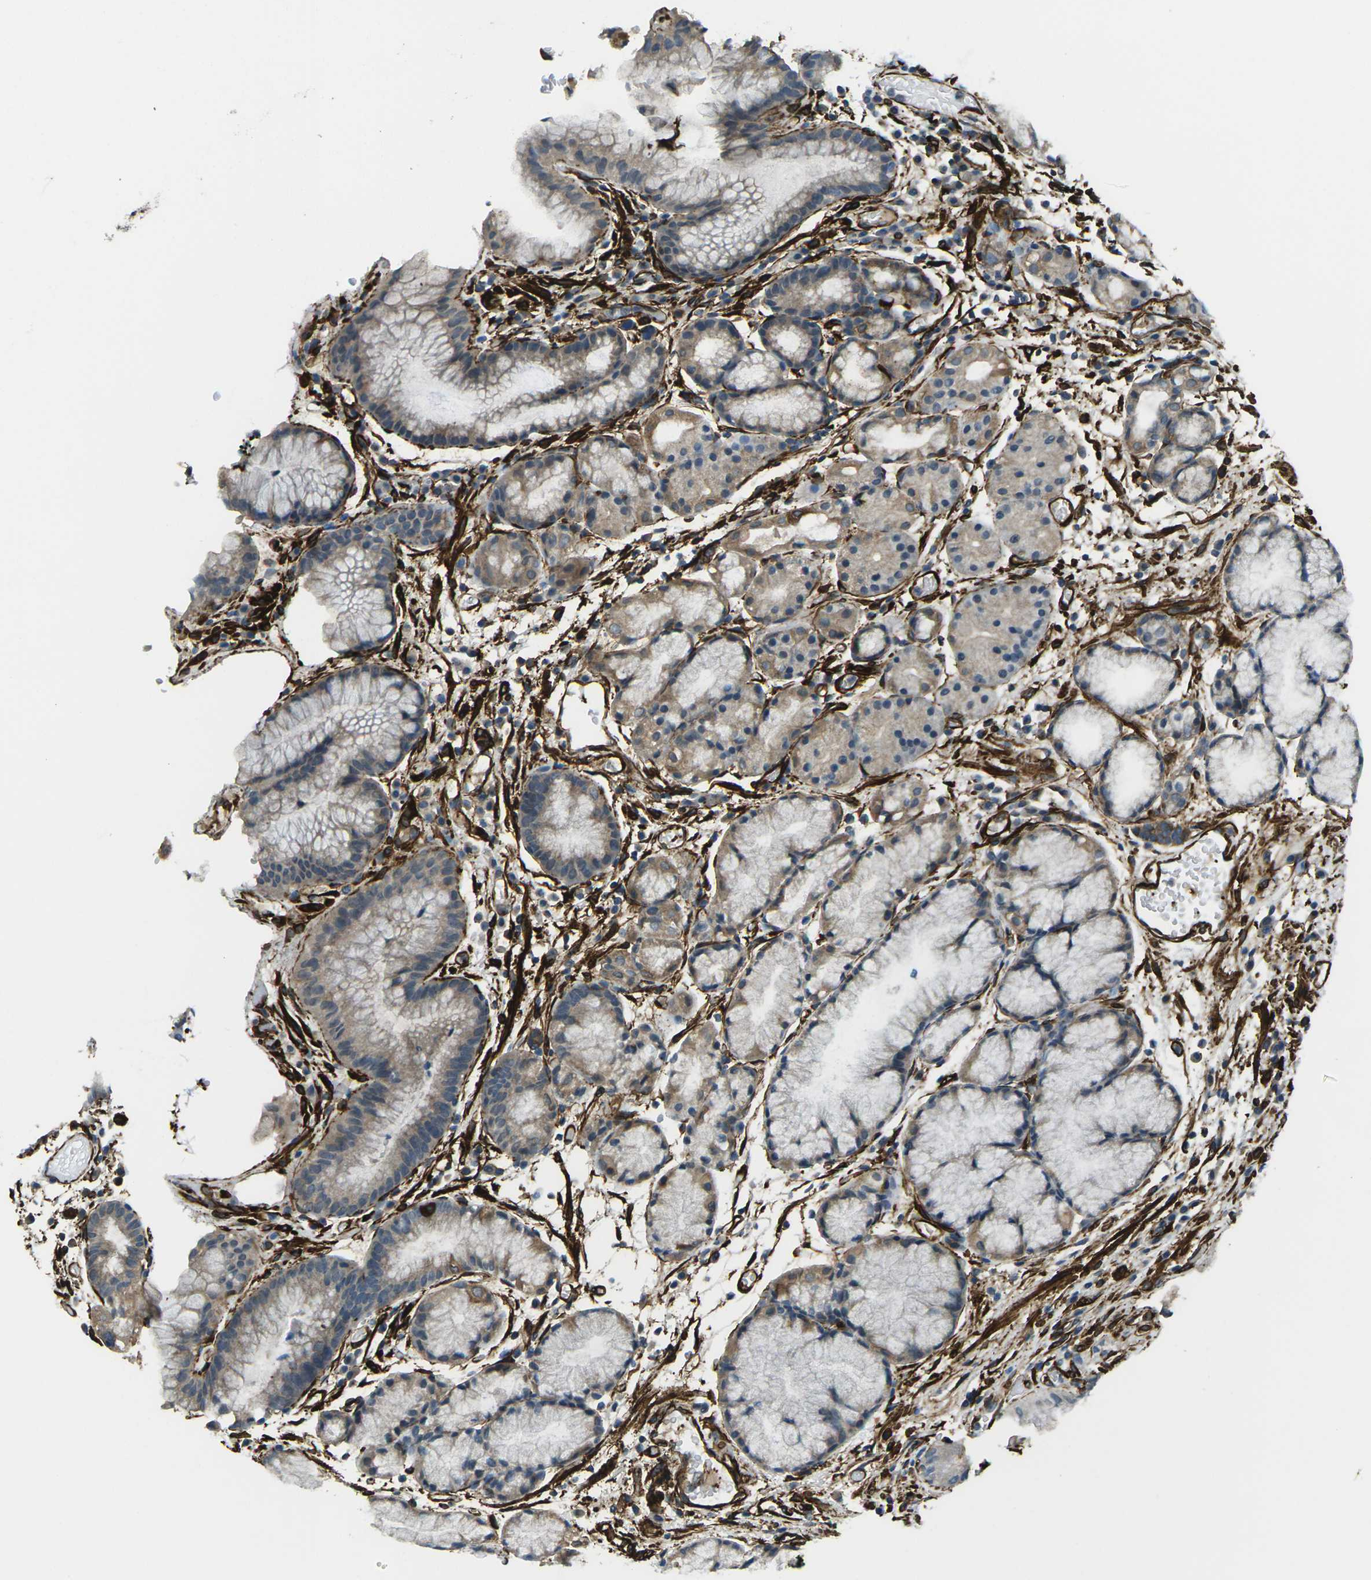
{"staining": {"intensity": "weak", "quantity": "25%-75%", "location": "cytoplasmic/membranous"}, "tissue": "stomach", "cell_type": "Glandular cells", "image_type": "normal", "snomed": [{"axis": "morphology", "description": "Normal tissue, NOS"}, {"axis": "topography", "description": "Stomach, upper"}], "caption": "An IHC histopathology image of benign tissue is shown. Protein staining in brown labels weak cytoplasmic/membranous positivity in stomach within glandular cells. (Brightfield microscopy of DAB IHC at high magnification).", "gene": "GRAMD1C", "patient": {"sex": "male", "age": 72}}